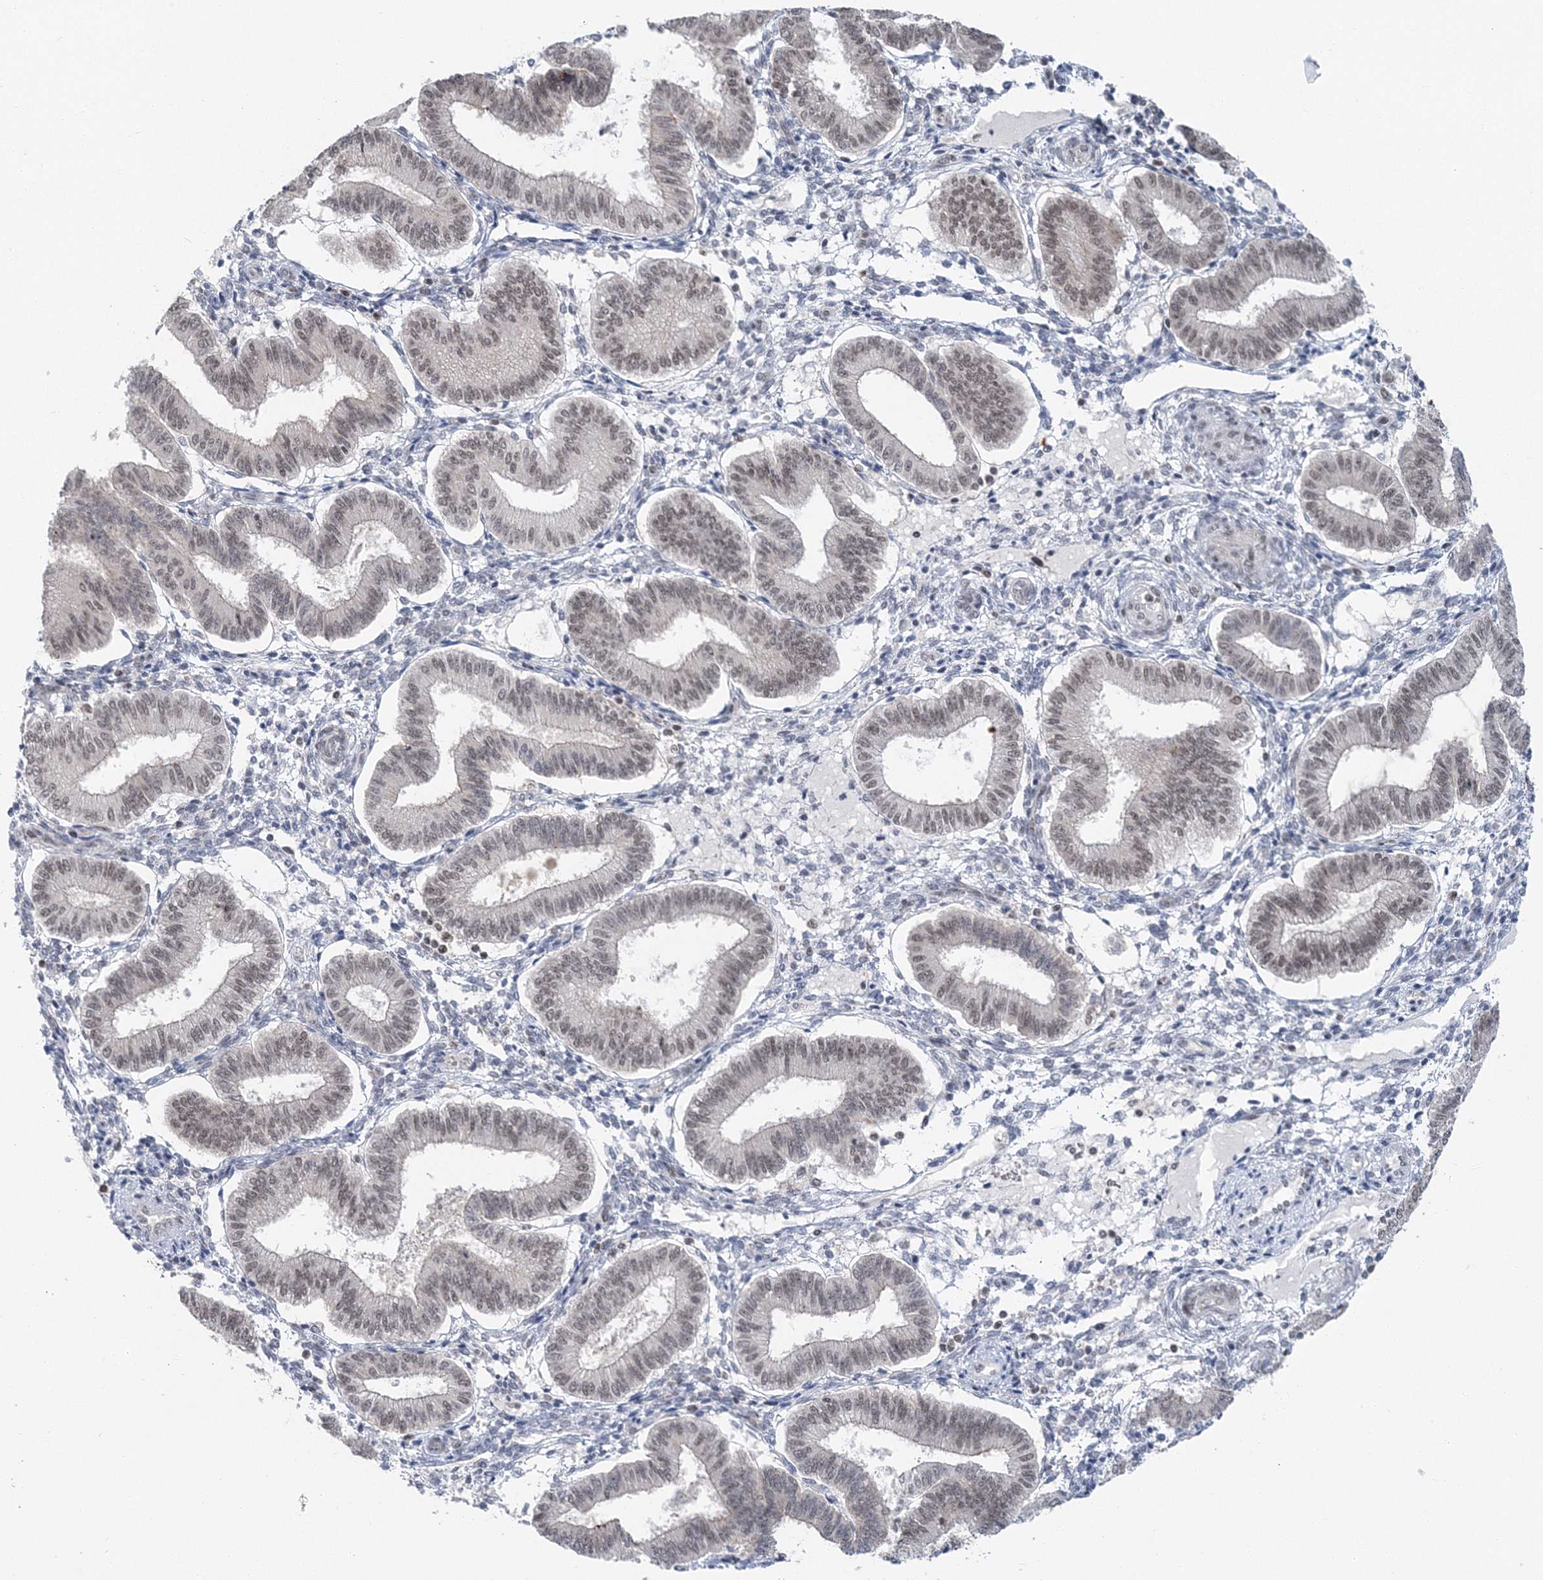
{"staining": {"intensity": "weak", "quantity": "<25%", "location": "nuclear"}, "tissue": "endometrium", "cell_type": "Cells in endometrial stroma", "image_type": "normal", "snomed": [{"axis": "morphology", "description": "Normal tissue, NOS"}, {"axis": "topography", "description": "Endometrium"}], "caption": "A high-resolution image shows IHC staining of benign endometrium, which reveals no significant expression in cells in endometrial stroma.", "gene": "PDS5A", "patient": {"sex": "female", "age": 39}}